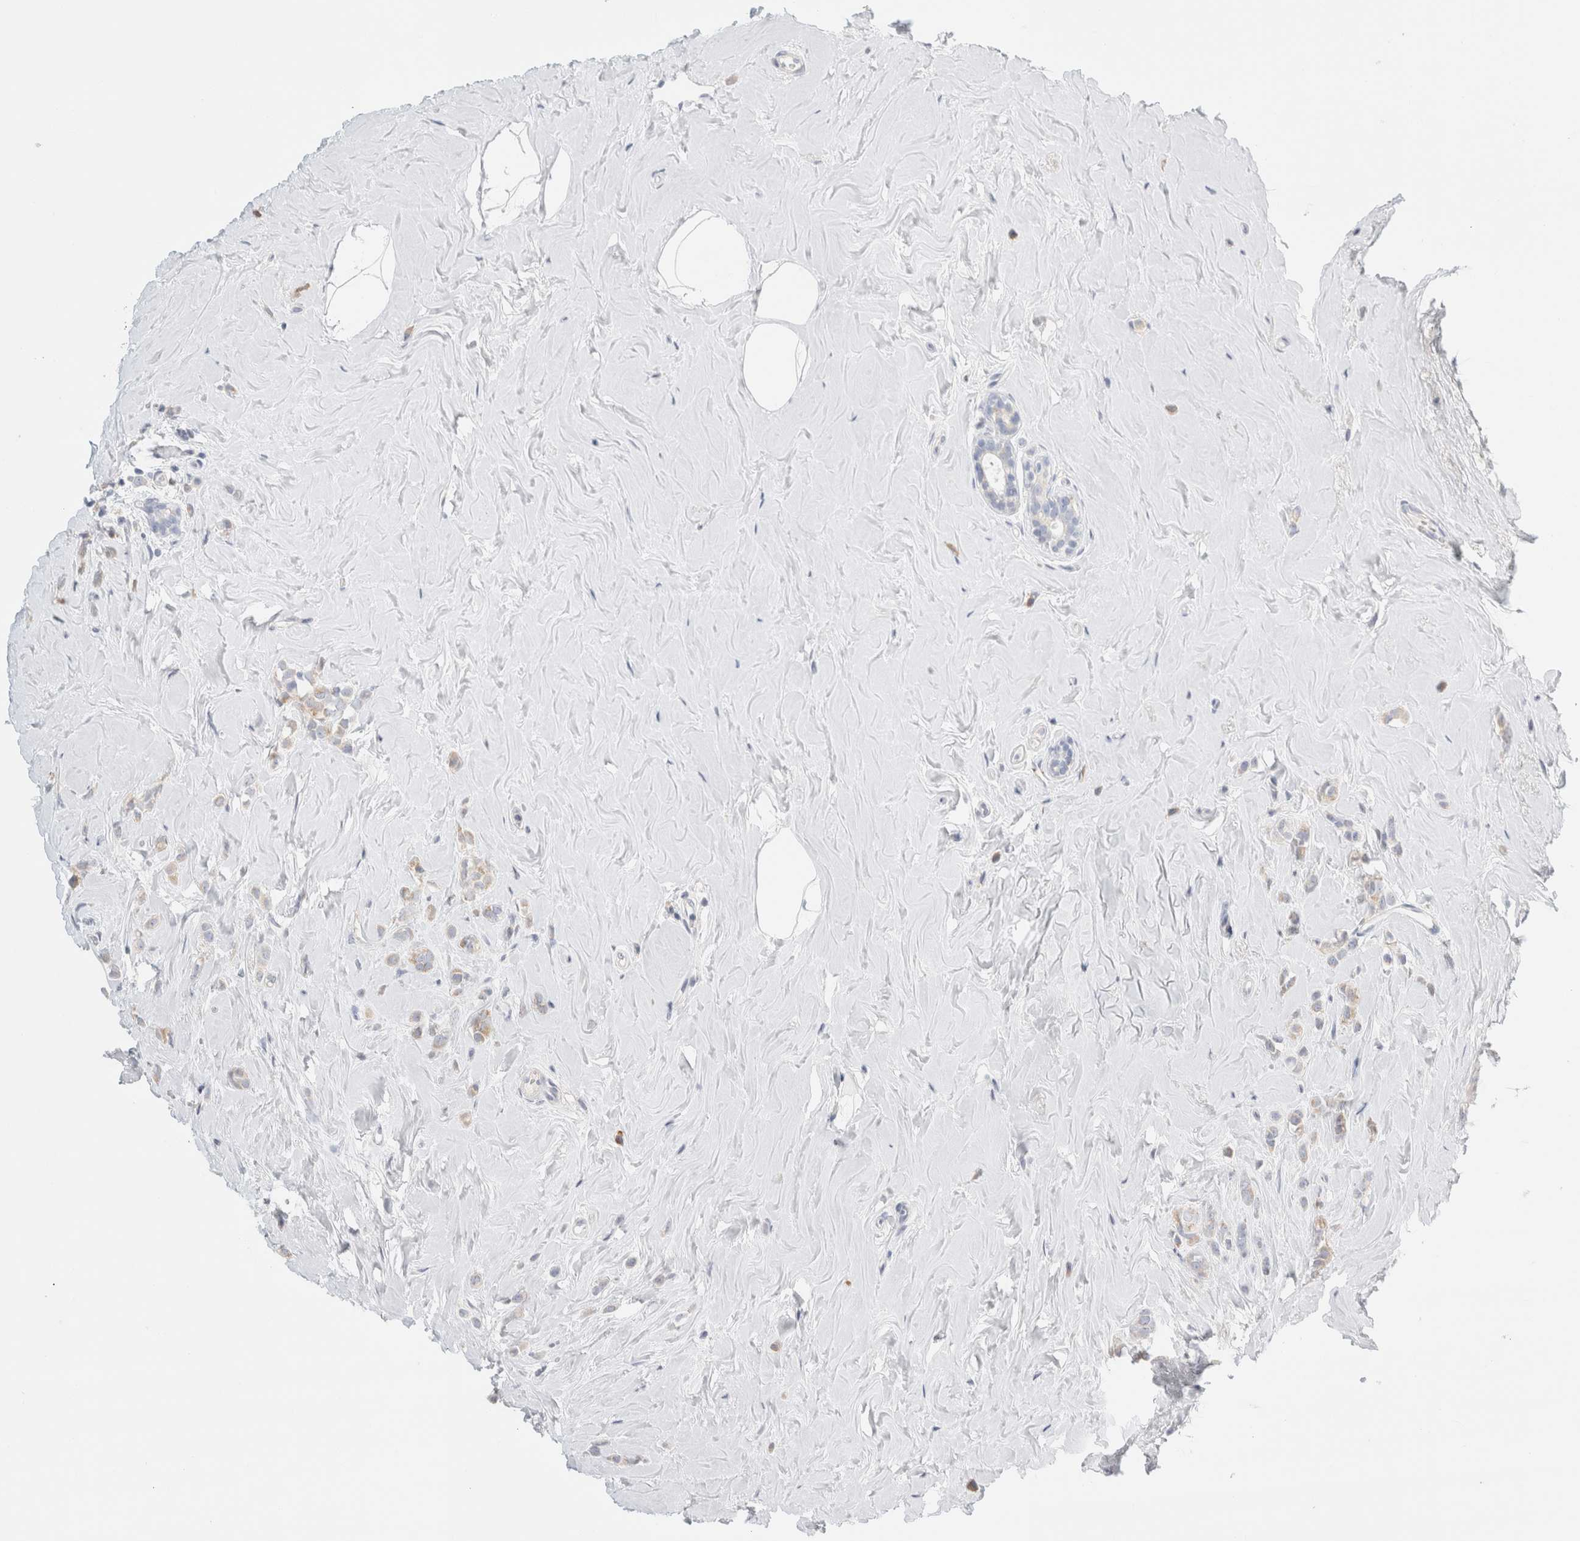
{"staining": {"intensity": "negative", "quantity": "none", "location": "none"}, "tissue": "breast cancer", "cell_type": "Tumor cells", "image_type": "cancer", "snomed": [{"axis": "morphology", "description": "Lobular carcinoma"}, {"axis": "topography", "description": "Breast"}], "caption": "Tumor cells are negative for protein expression in human breast cancer (lobular carcinoma).", "gene": "CSK", "patient": {"sex": "female", "age": 47}}